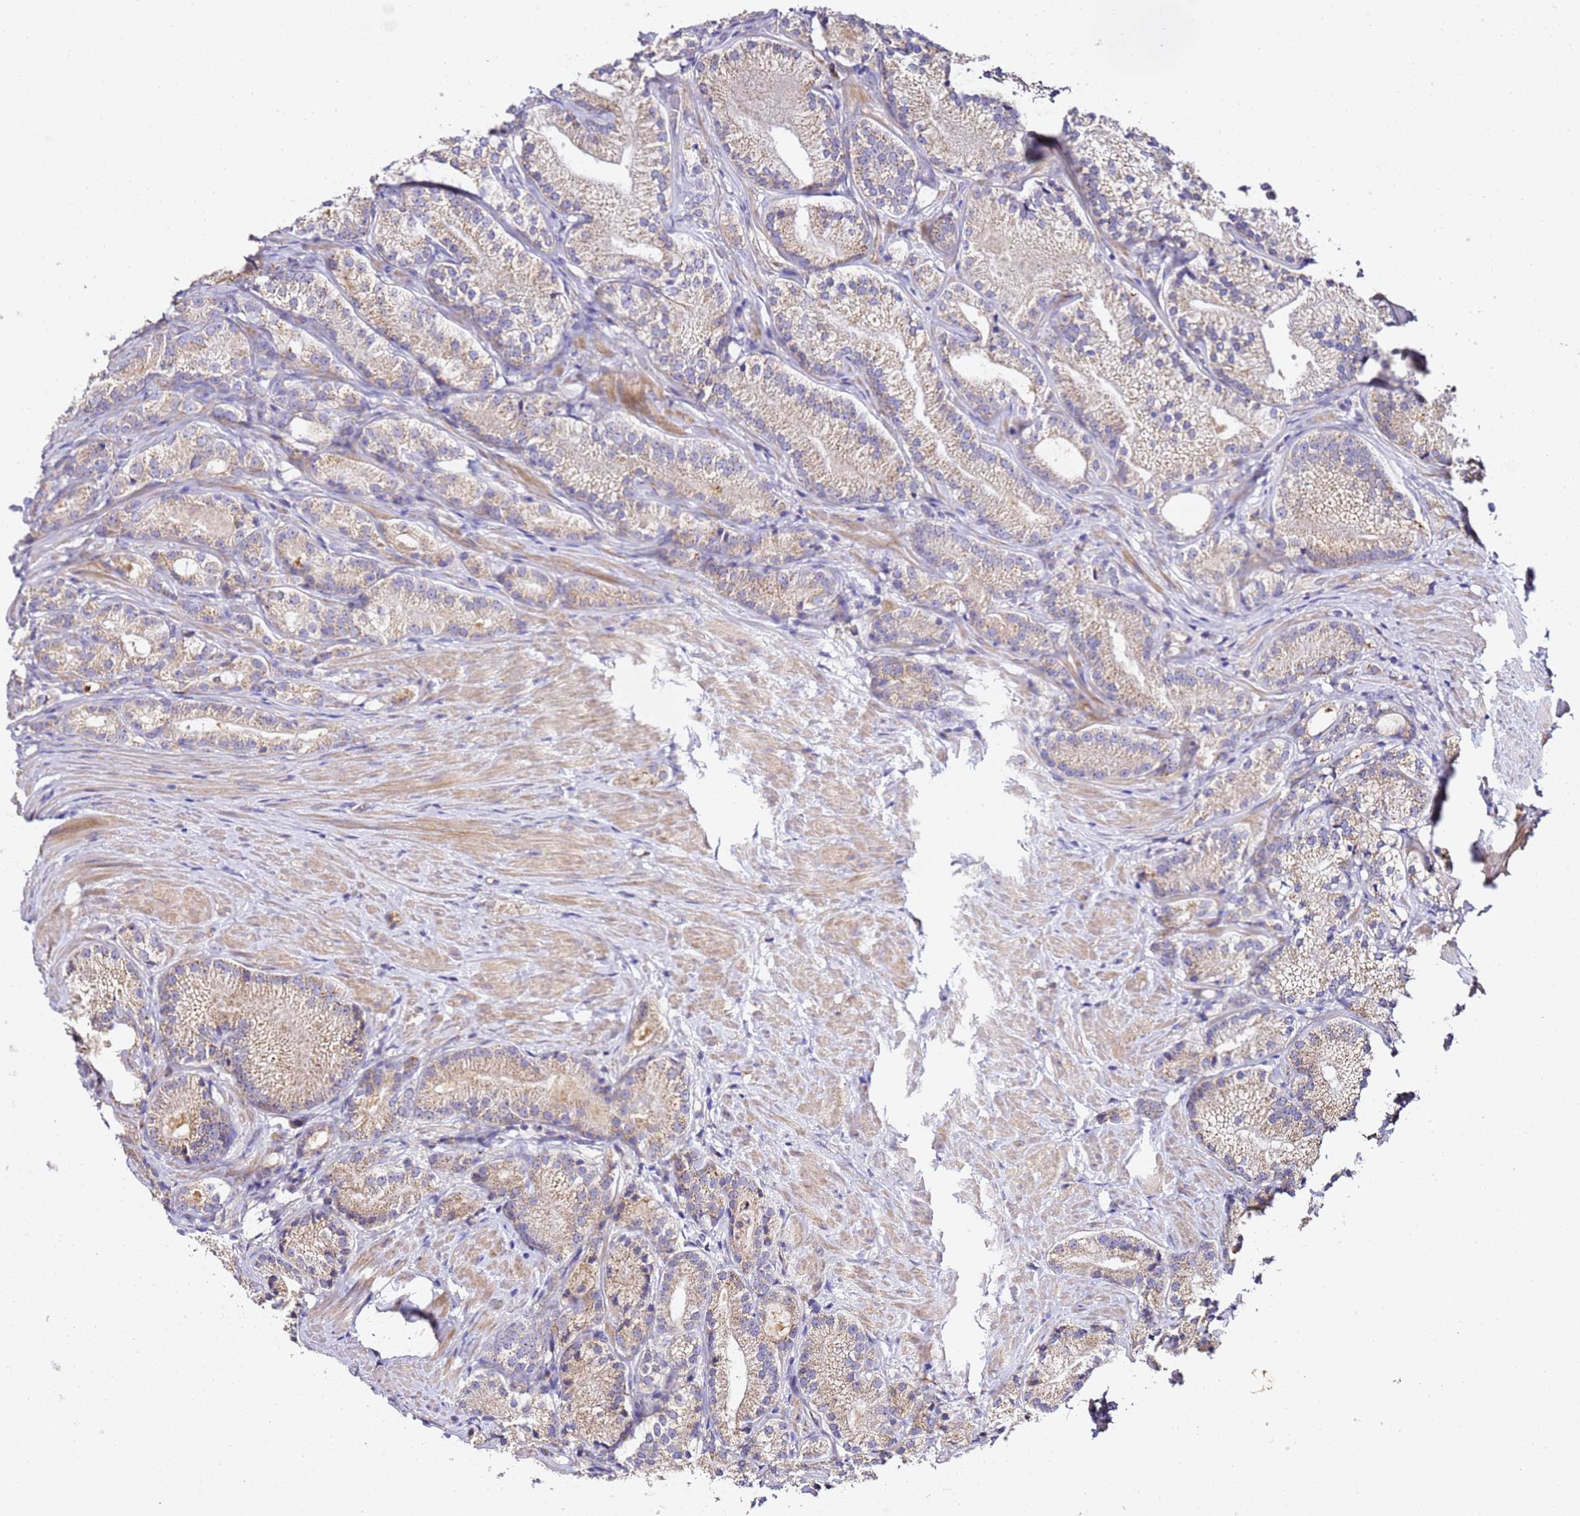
{"staining": {"intensity": "weak", "quantity": "25%-75%", "location": "cytoplasmic/membranous"}, "tissue": "prostate cancer", "cell_type": "Tumor cells", "image_type": "cancer", "snomed": [{"axis": "morphology", "description": "Adenocarcinoma, Low grade"}, {"axis": "topography", "description": "Prostate"}], "caption": "Prostate adenocarcinoma (low-grade) was stained to show a protein in brown. There is low levels of weak cytoplasmic/membranous expression in approximately 25%-75% of tumor cells. Immunohistochemistry (ihc) stains the protein in brown and the nuclei are stained blue.", "gene": "OR2B11", "patient": {"sex": "male", "age": 57}}